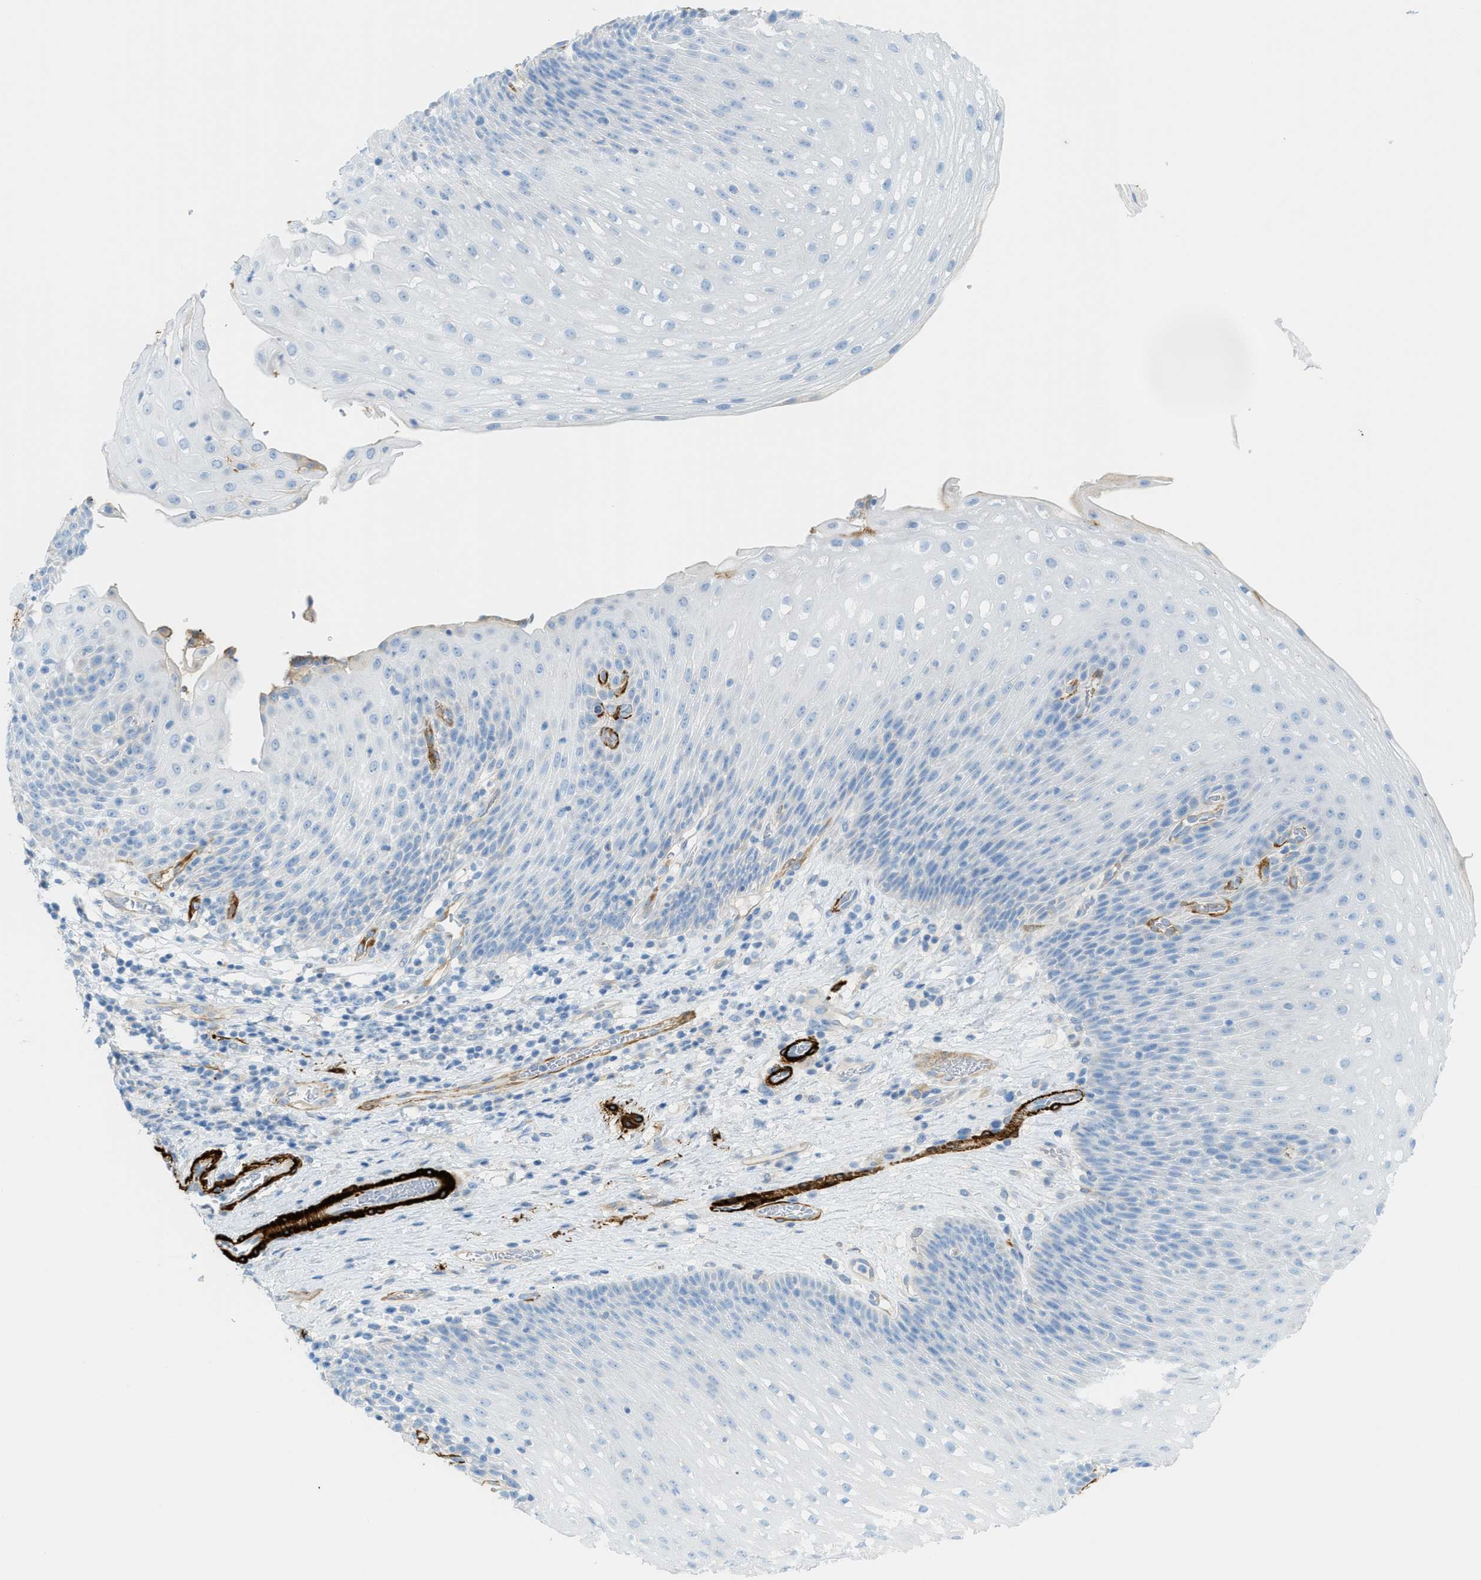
{"staining": {"intensity": "negative", "quantity": "none", "location": "none"}, "tissue": "esophagus", "cell_type": "Squamous epithelial cells", "image_type": "normal", "snomed": [{"axis": "morphology", "description": "Normal tissue, NOS"}, {"axis": "topography", "description": "Esophagus"}], "caption": "Squamous epithelial cells show no significant protein staining in benign esophagus. Nuclei are stained in blue.", "gene": "MYH11", "patient": {"sex": "male", "age": 48}}